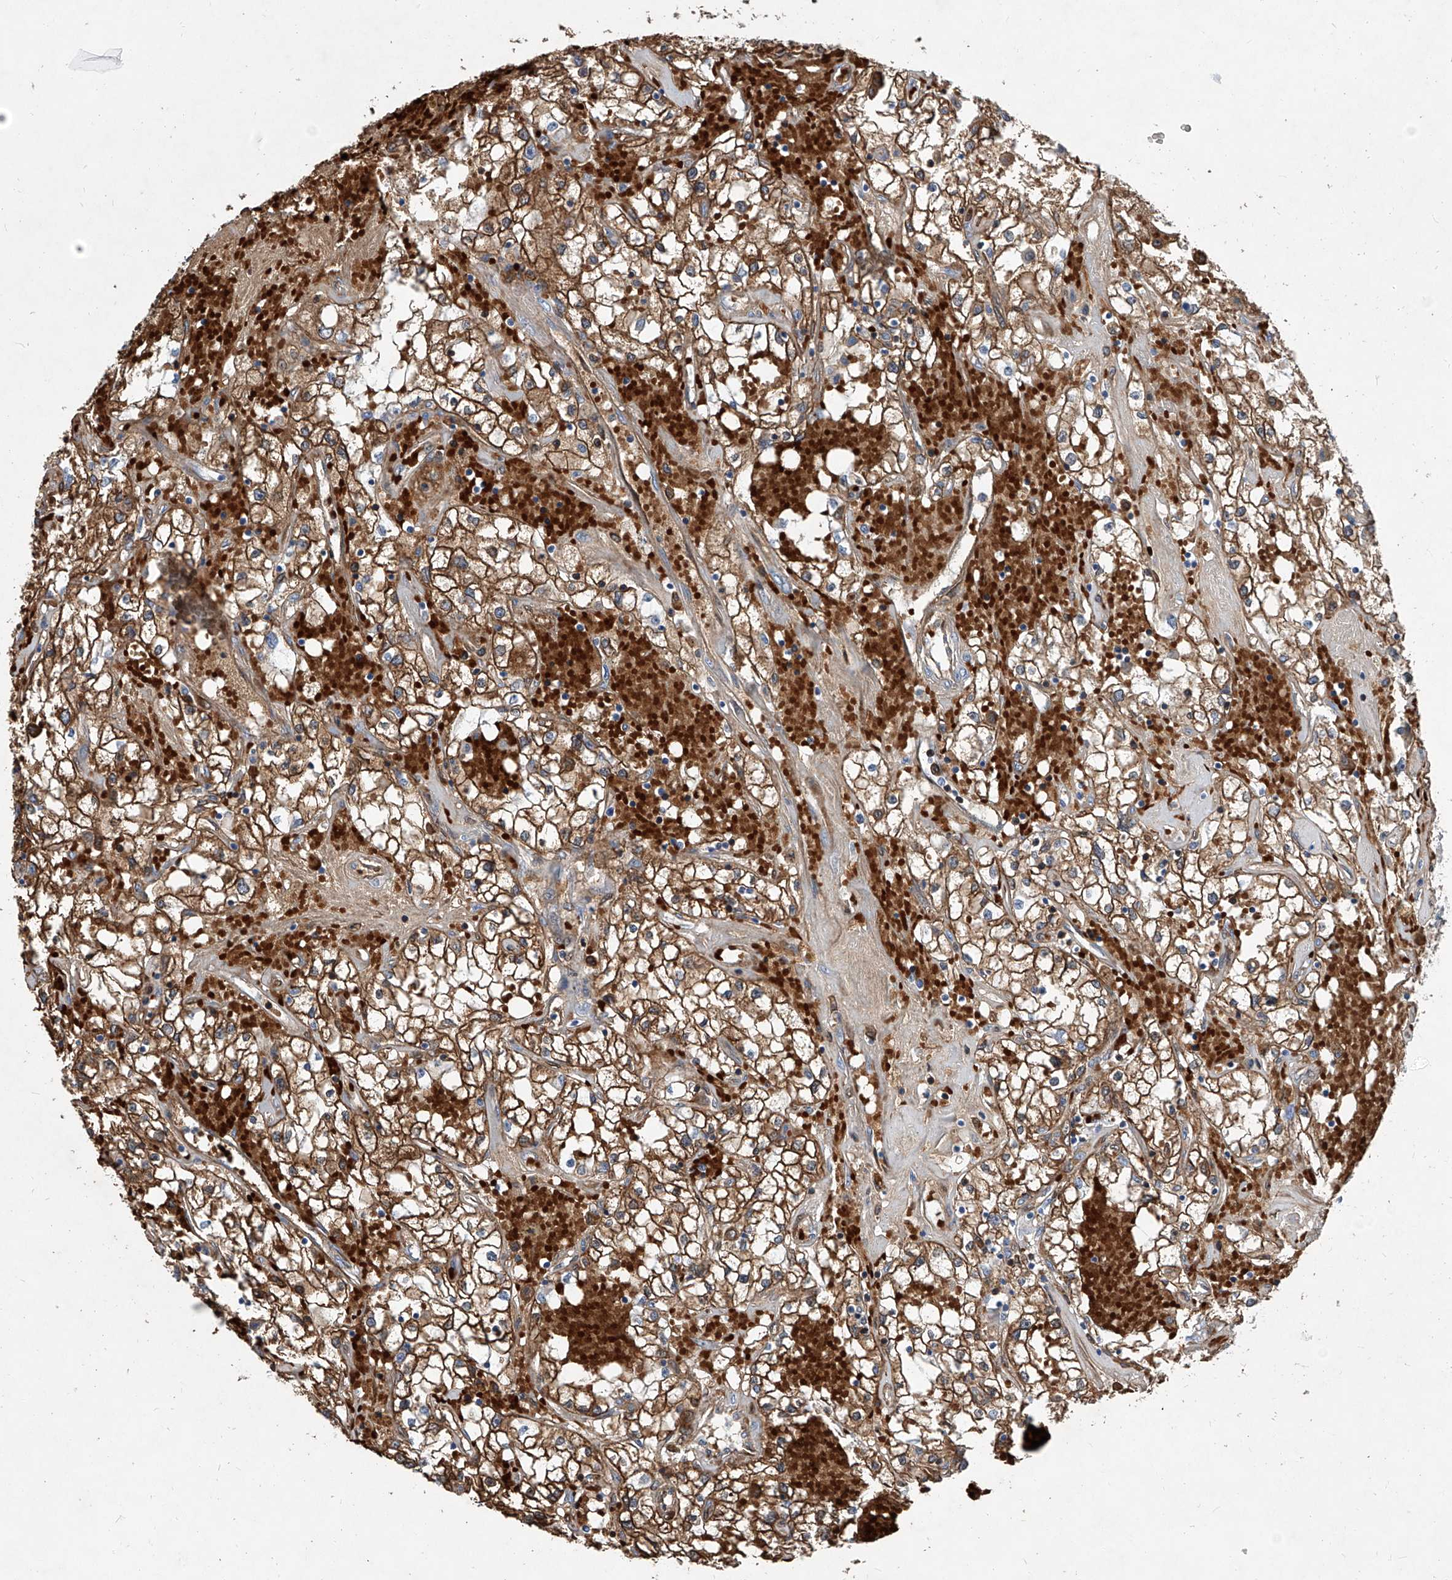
{"staining": {"intensity": "moderate", "quantity": ">75%", "location": "cytoplasmic/membranous"}, "tissue": "renal cancer", "cell_type": "Tumor cells", "image_type": "cancer", "snomed": [{"axis": "morphology", "description": "Adenocarcinoma, NOS"}, {"axis": "topography", "description": "Kidney"}], "caption": "High-power microscopy captured an IHC histopathology image of renal cancer (adenocarcinoma), revealing moderate cytoplasmic/membranous expression in about >75% of tumor cells. Using DAB (3,3'-diaminobenzidine) (brown) and hematoxylin (blue) stains, captured at high magnification using brightfield microscopy.", "gene": "FPR2", "patient": {"sex": "male", "age": 56}}